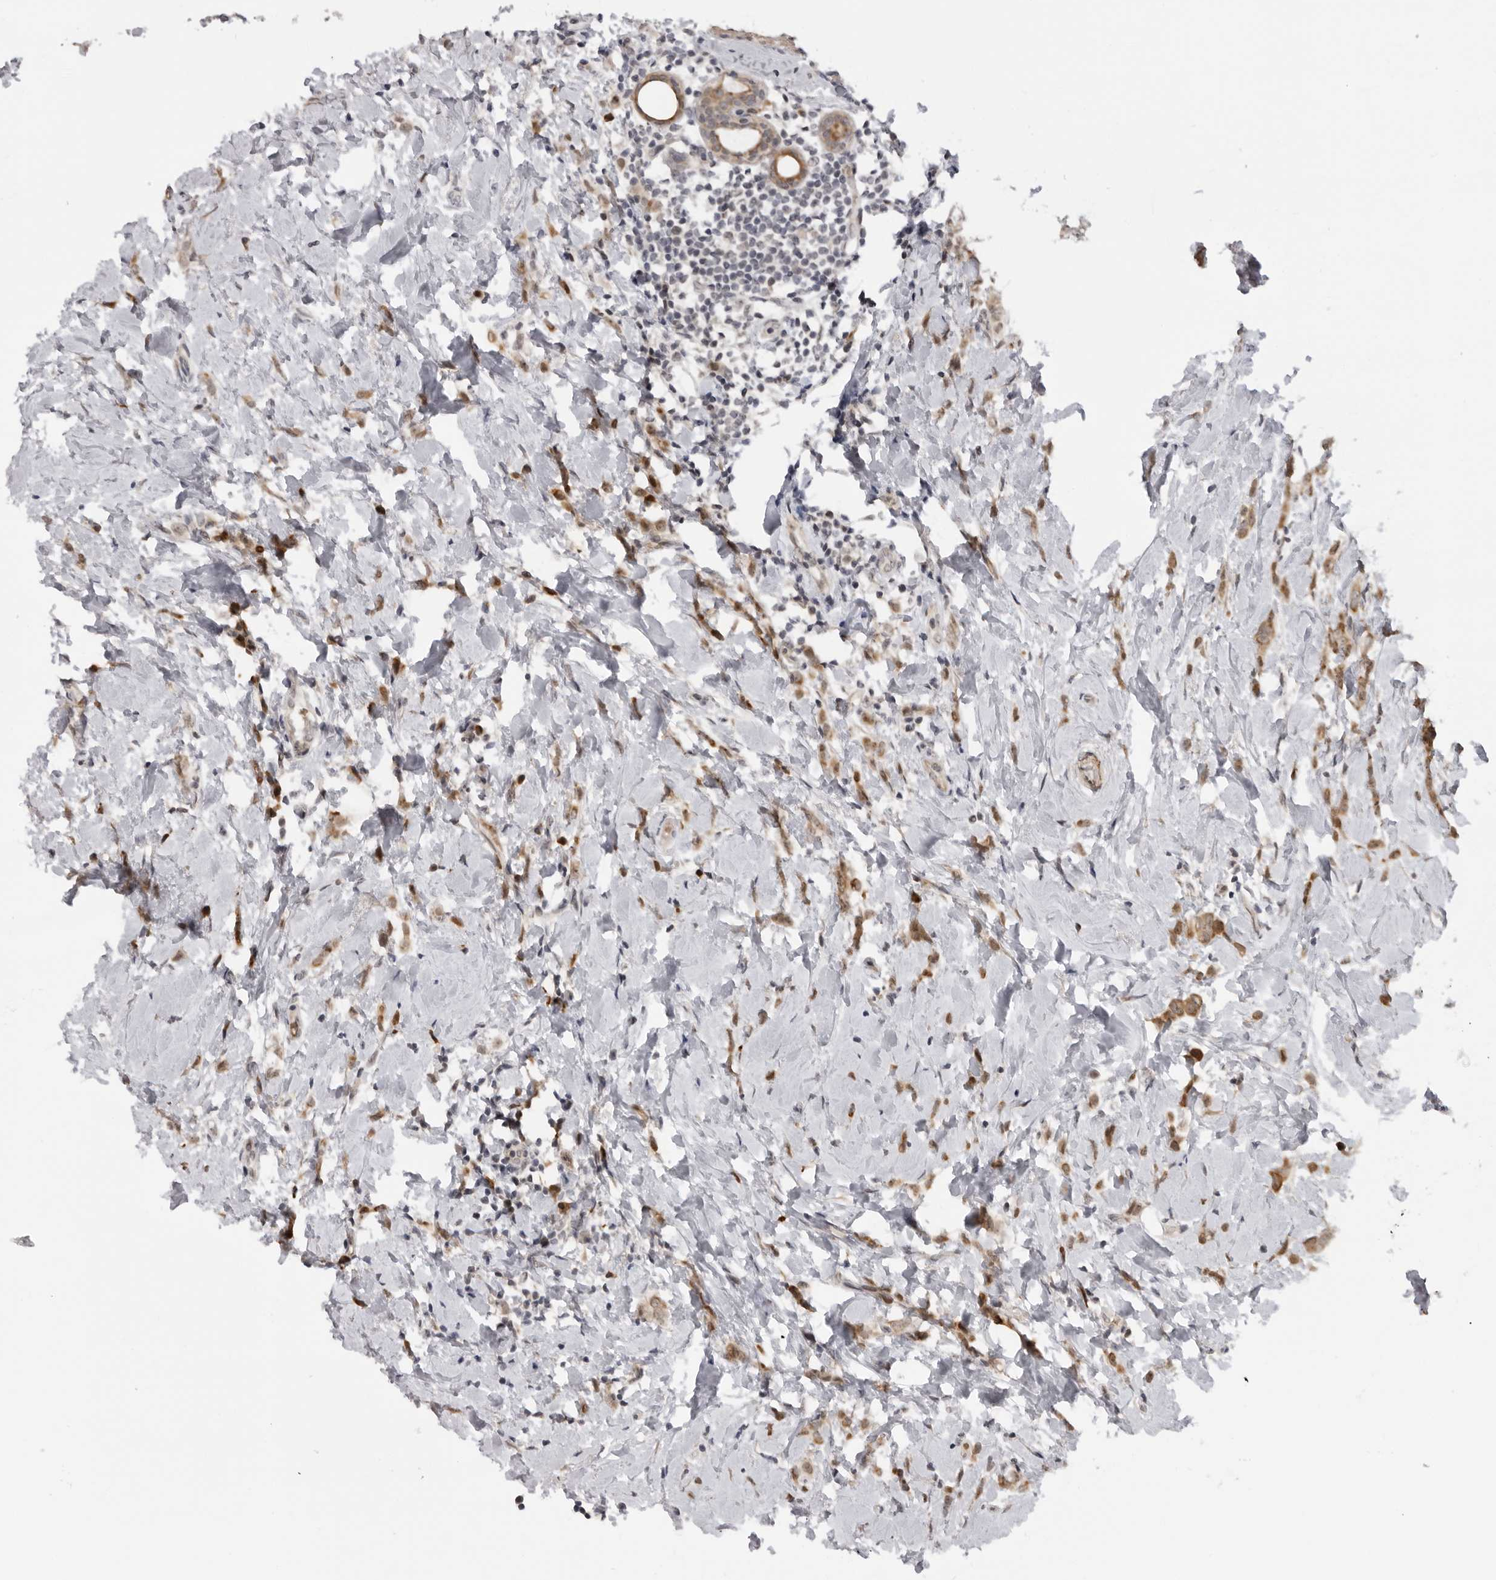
{"staining": {"intensity": "moderate", "quantity": ">75%", "location": "cytoplasmic/membranous"}, "tissue": "breast cancer", "cell_type": "Tumor cells", "image_type": "cancer", "snomed": [{"axis": "morphology", "description": "Lobular carcinoma"}, {"axis": "topography", "description": "Breast"}], "caption": "Protein staining of breast cancer (lobular carcinoma) tissue reveals moderate cytoplasmic/membranous positivity in approximately >75% of tumor cells.", "gene": "ALPK2", "patient": {"sex": "female", "age": 47}}